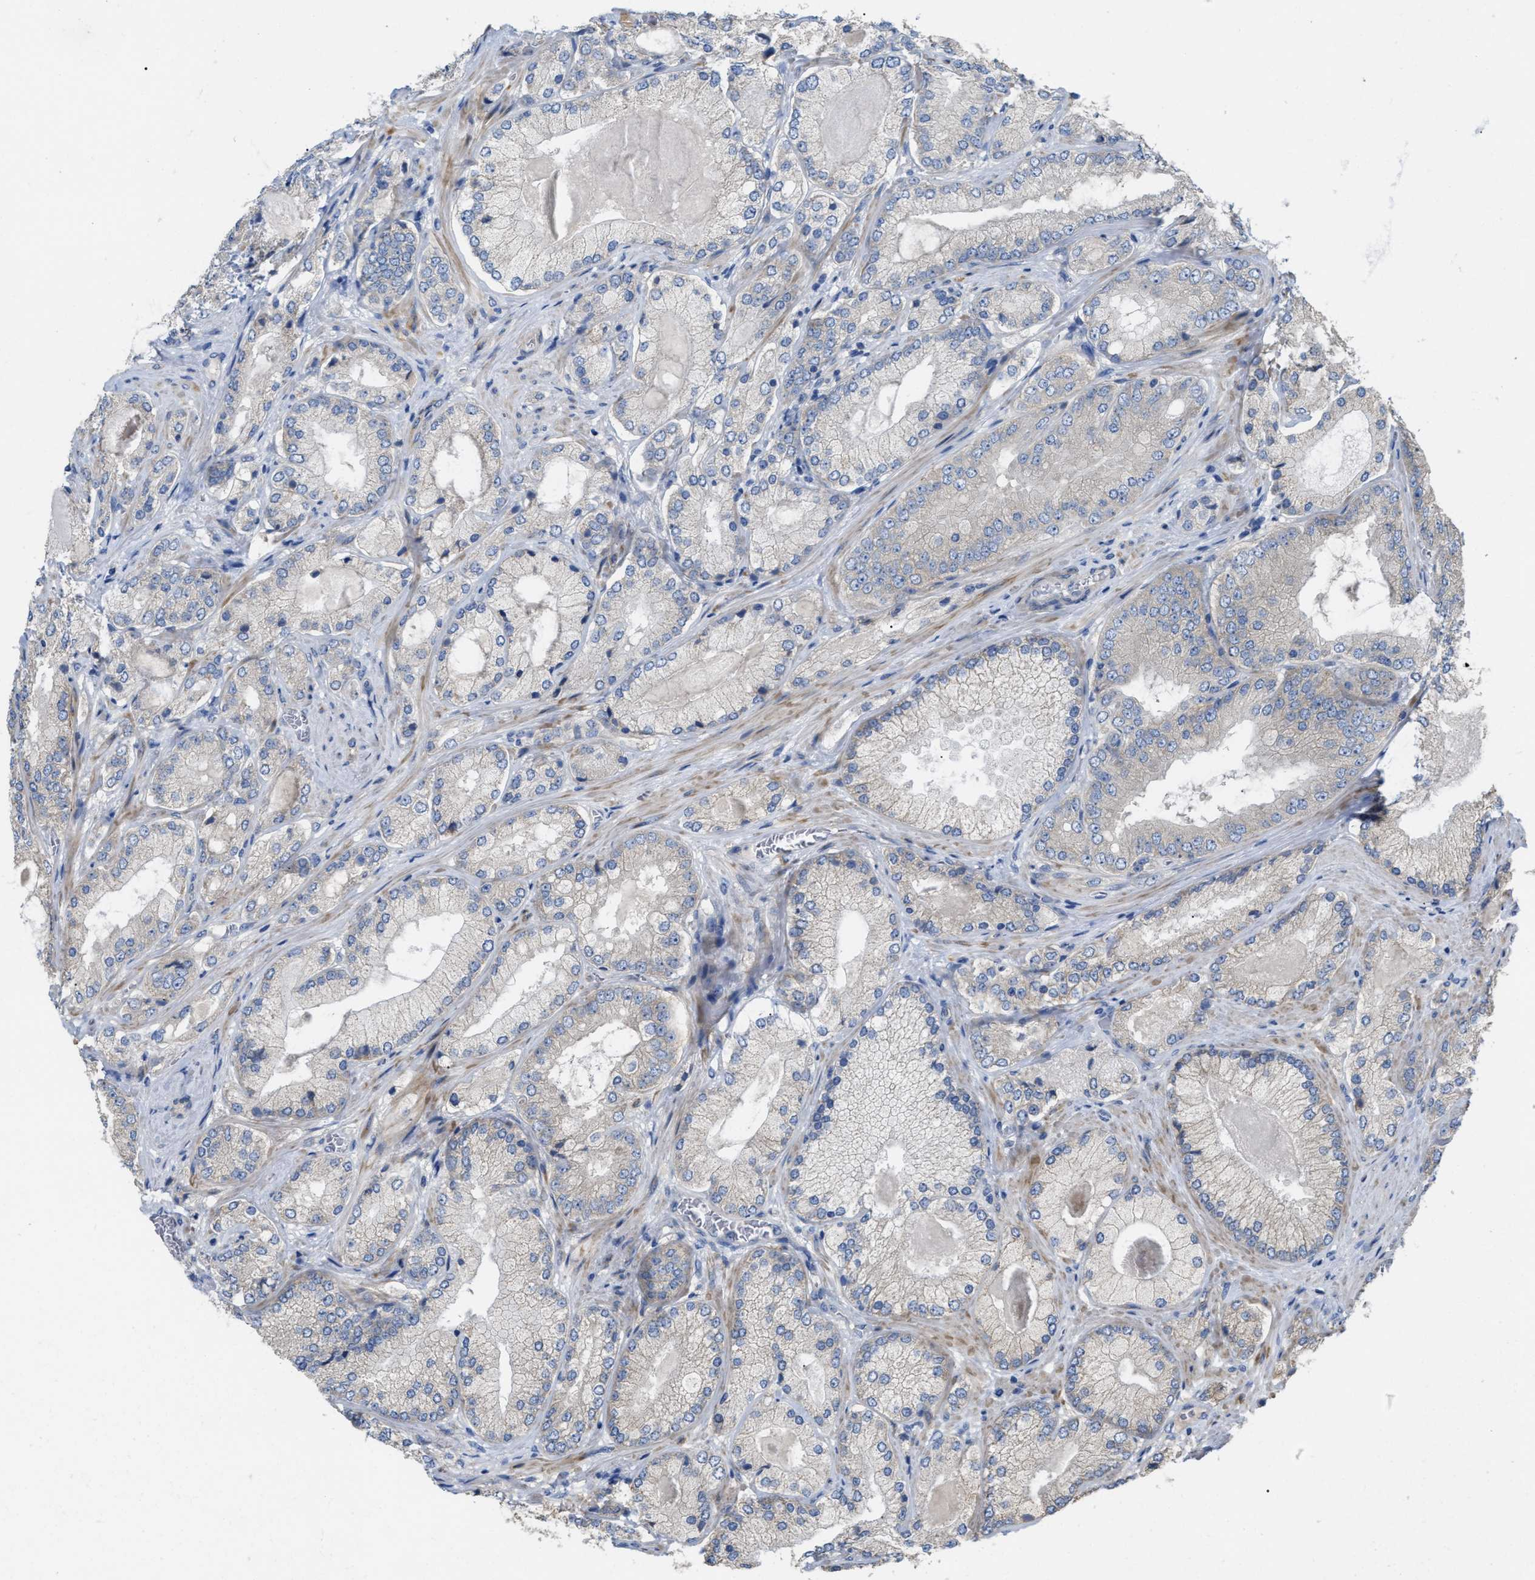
{"staining": {"intensity": "negative", "quantity": "none", "location": "none"}, "tissue": "prostate cancer", "cell_type": "Tumor cells", "image_type": "cancer", "snomed": [{"axis": "morphology", "description": "Adenocarcinoma, Low grade"}, {"axis": "topography", "description": "Prostate"}], "caption": "Micrograph shows no protein expression in tumor cells of prostate low-grade adenocarcinoma tissue.", "gene": "DHX58", "patient": {"sex": "male", "age": 65}}